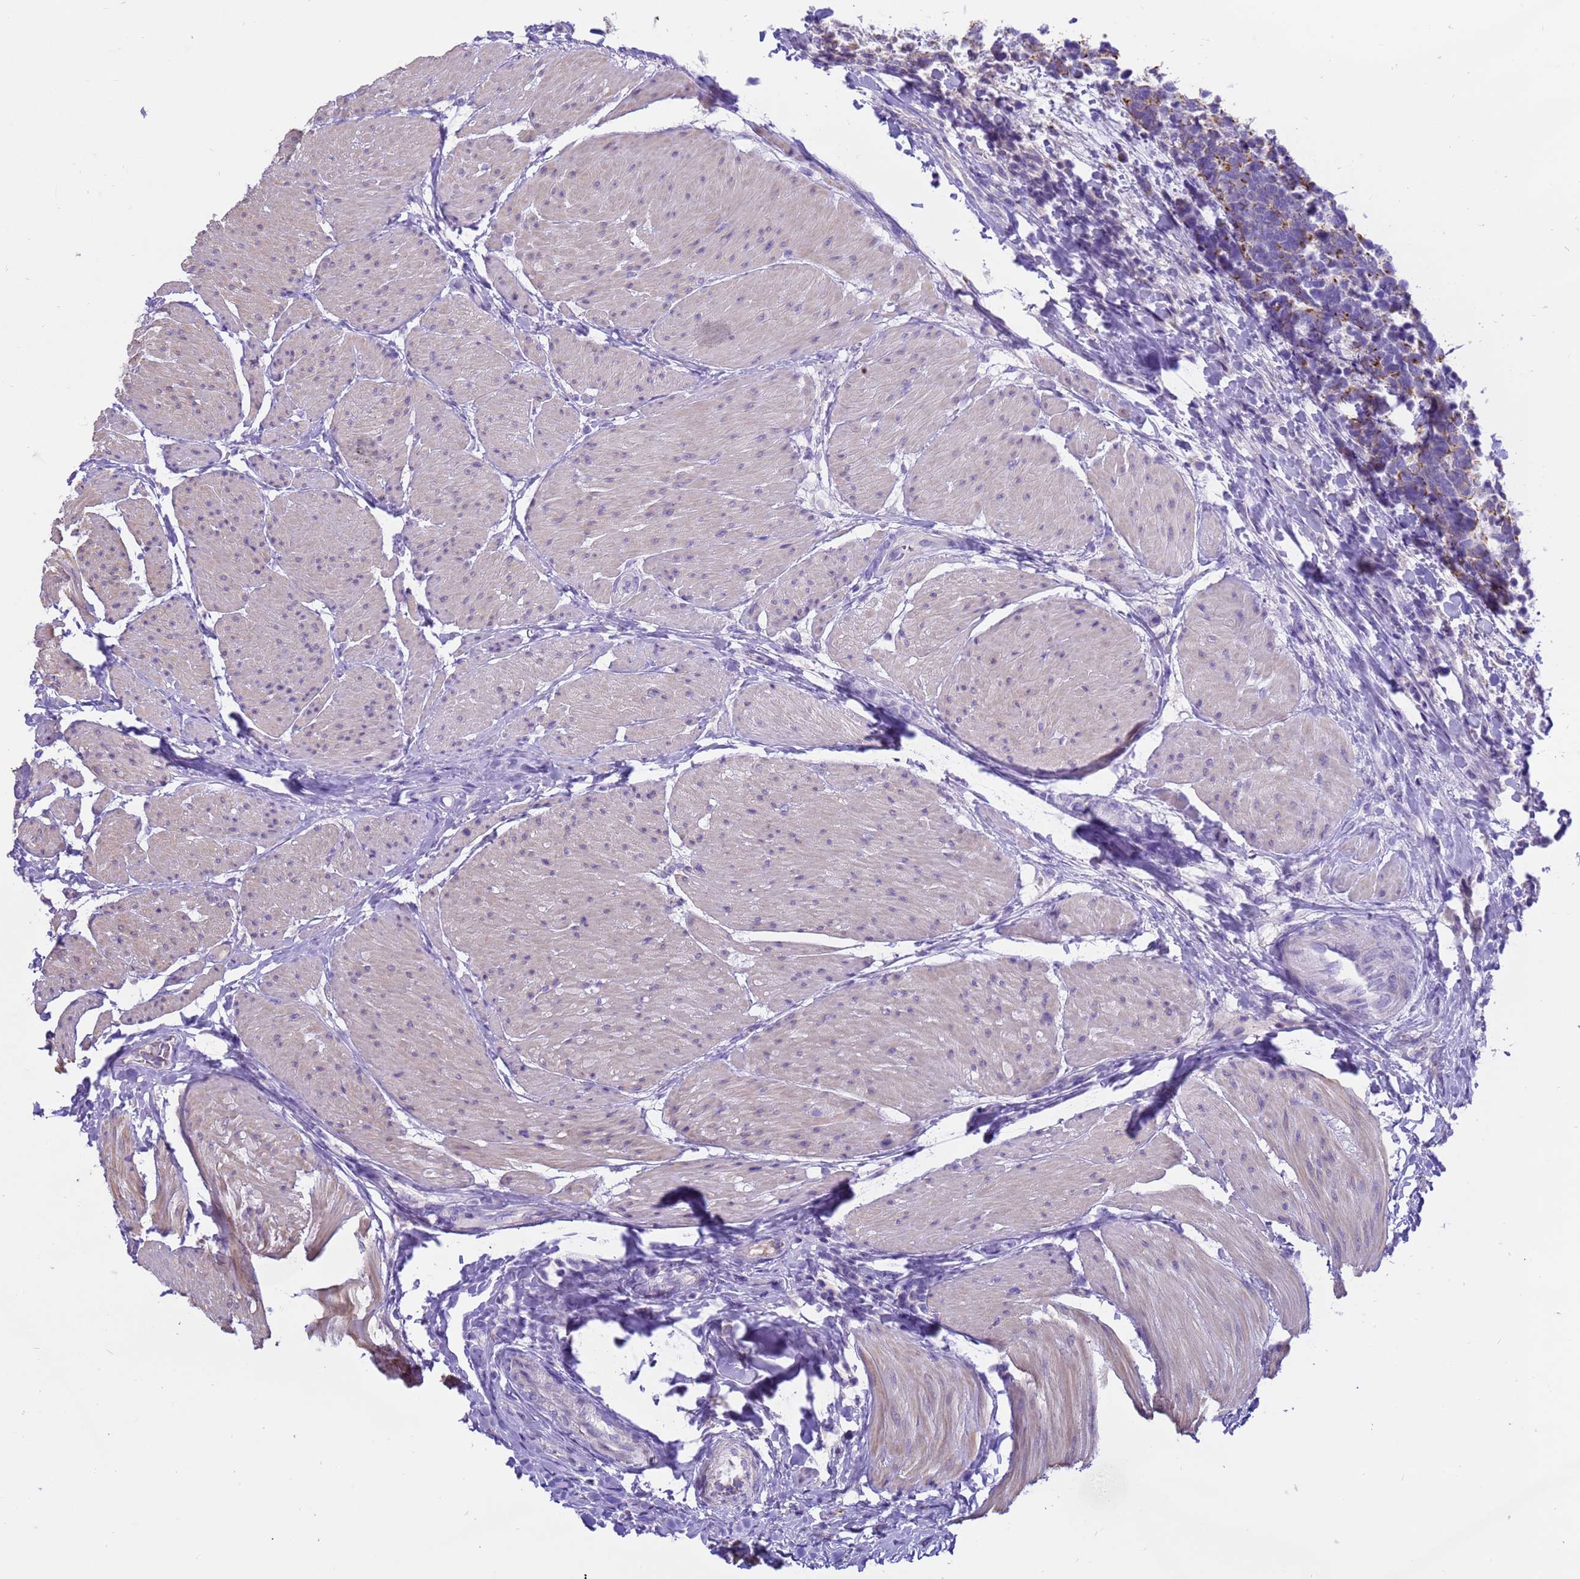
{"staining": {"intensity": "moderate", "quantity": "<25%", "location": "cytoplasmic/membranous"}, "tissue": "carcinoid", "cell_type": "Tumor cells", "image_type": "cancer", "snomed": [{"axis": "morphology", "description": "Carcinoma, NOS"}, {"axis": "morphology", "description": "Carcinoid, malignant, NOS"}, {"axis": "topography", "description": "Urinary bladder"}], "caption": "Moderate cytoplasmic/membranous positivity for a protein is seen in about <25% of tumor cells of carcinoid using immunohistochemistry.", "gene": "PIEZO2", "patient": {"sex": "male", "age": 57}}